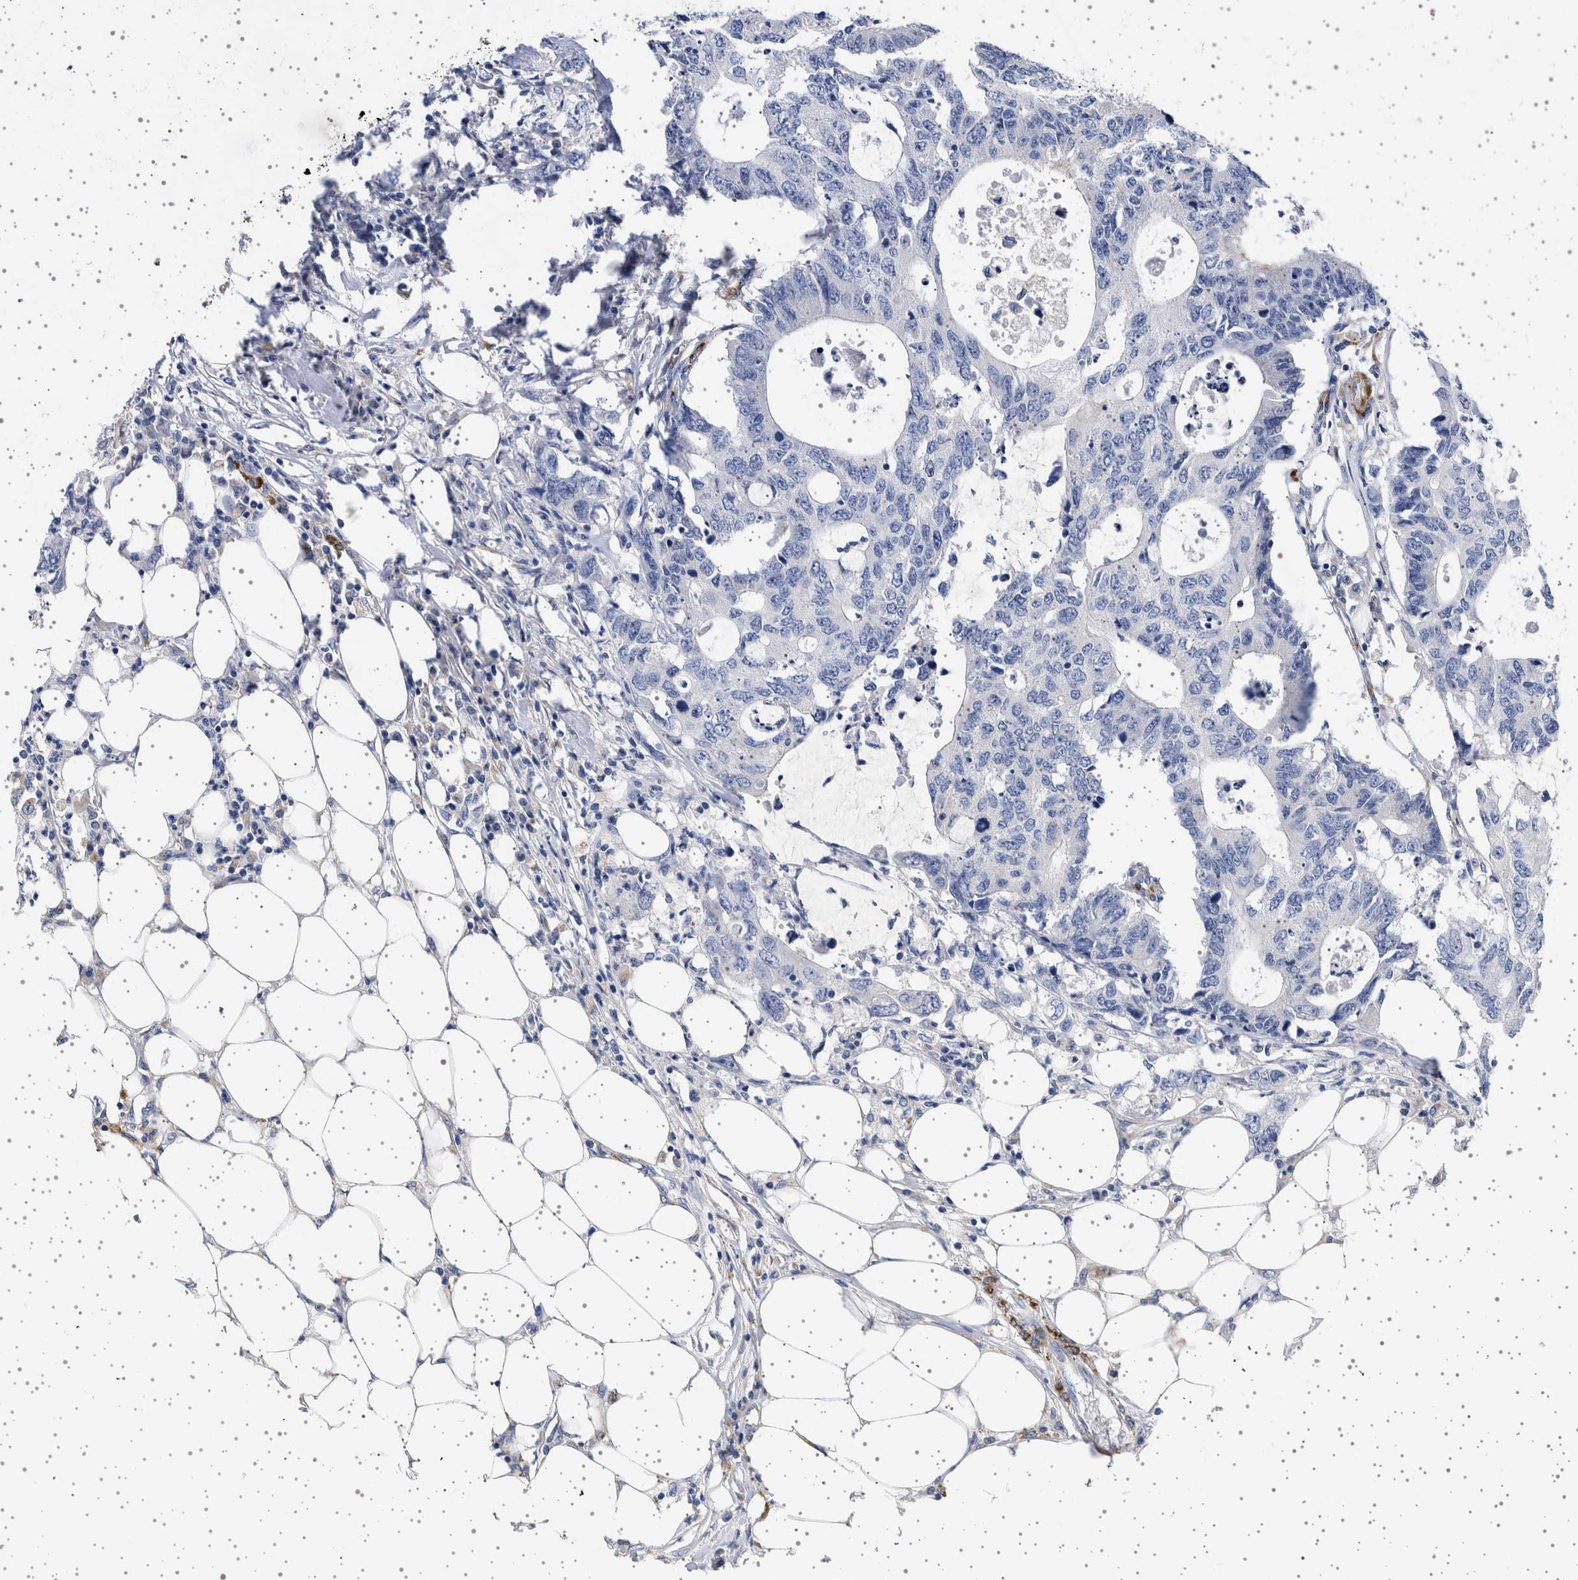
{"staining": {"intensity": "negative", "quantity": "none", "location": "none"}, "tissue": "colorectal cancer", "cell_type": "Tumor cells", "image_type": "cancer", "snomed": [{"axis": "morphology", "description": "Adenocarcinoma, NOS"}, {"axis": "topography", "description": "Colon"}], "caption": "Colorectal cancer (adenocarcinoma) stained for a protein using immunohistochemistry displays no staining tumor cells.", "gene": "SEPTIN4", "patient": {"sex": "male", "age": 71}}